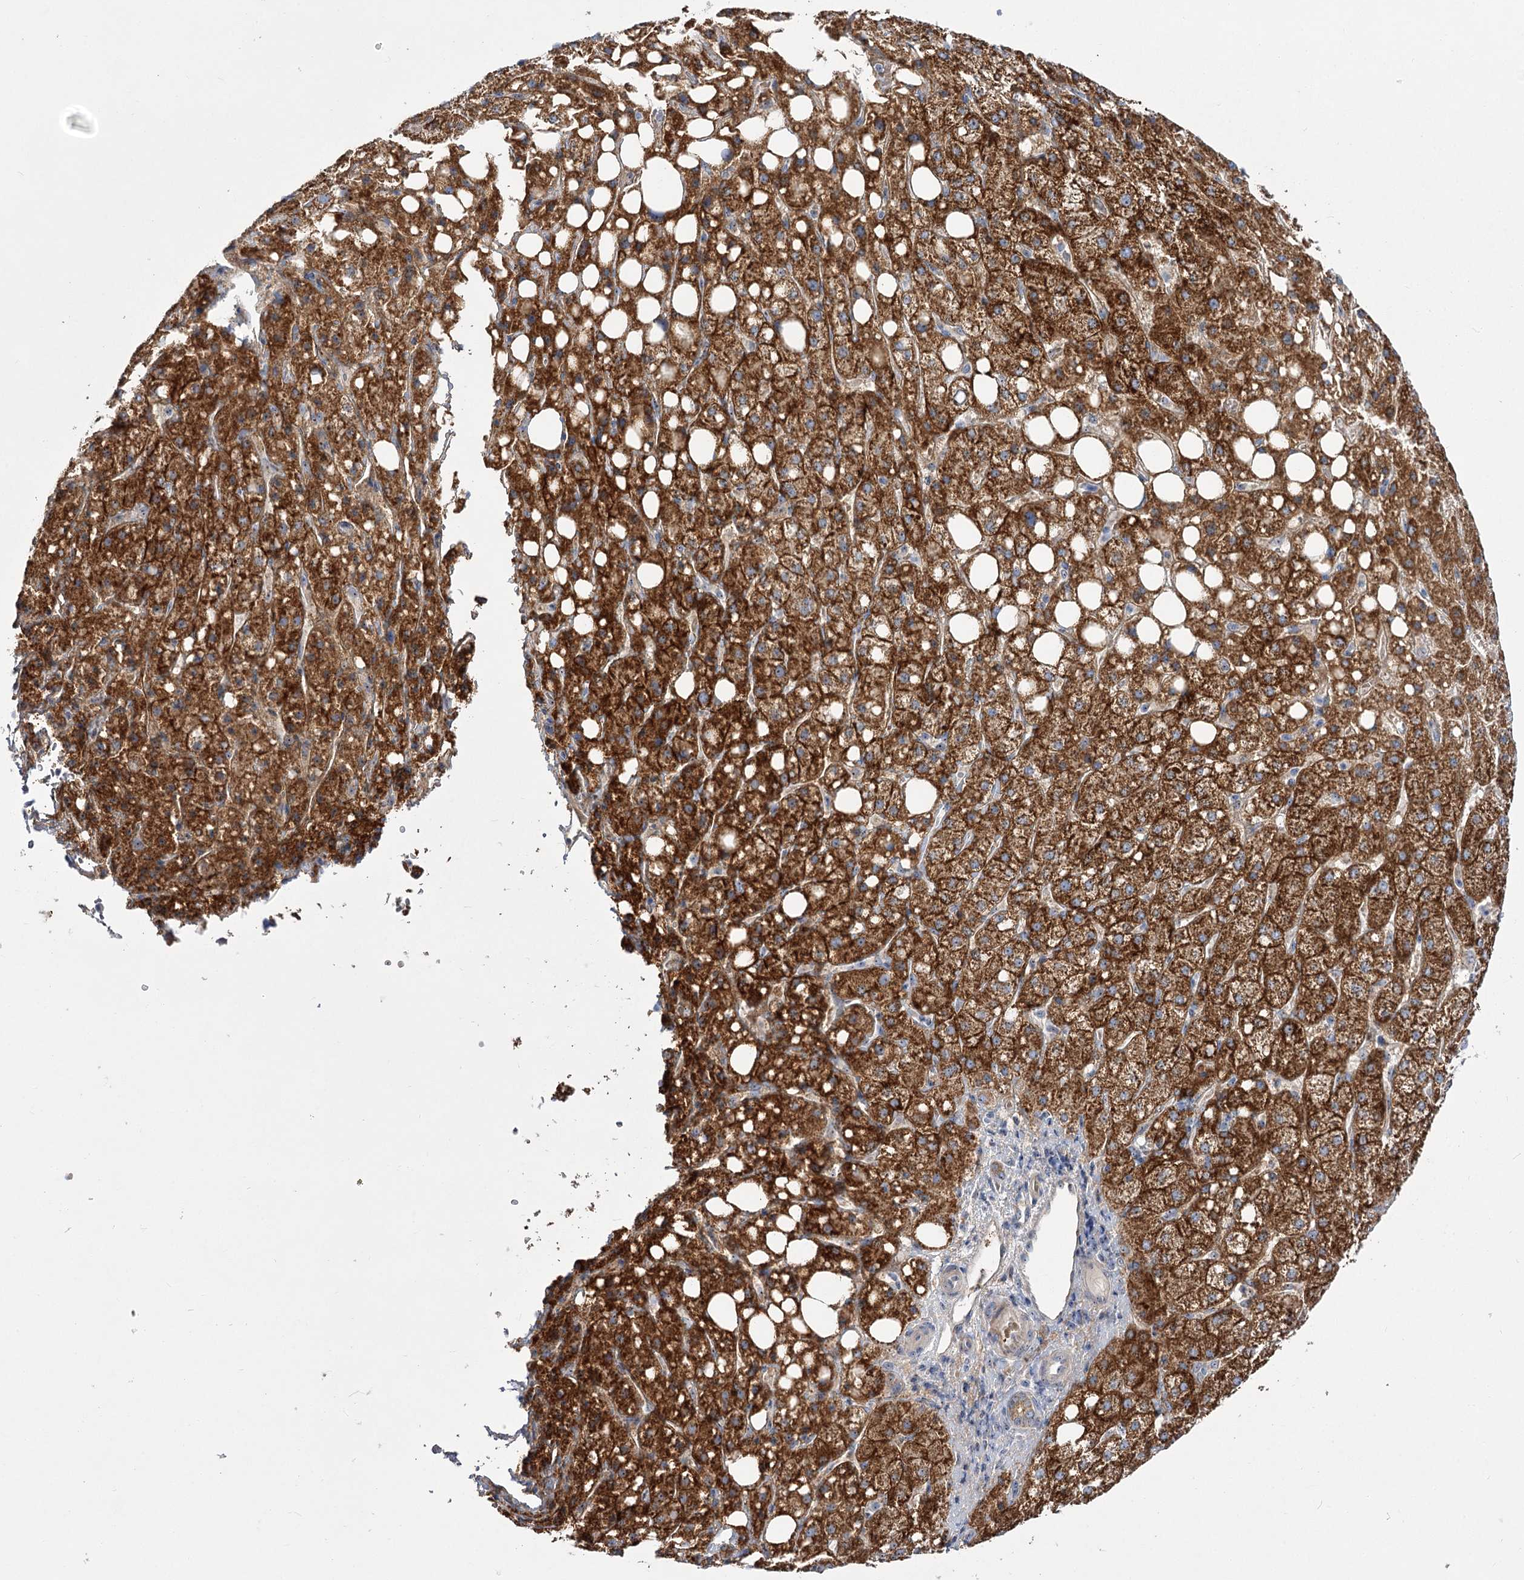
{"staining": {"intensity": "strong", "quantity": ">75%", "location": "cytoplasmic/membranous"}, "tissue": "liver cancer", "cell_type": "Tumor cells", "image_type": "cancer", "snomed": [{"axis": "morphology", "description": "Carcinoma, Hepatocellular, NOS"}, {"axis": "topography", "description": "Liver"}], "caption": "A high amount of strong cytoplasmic/membranous expression is seen in about >75% of tumor cells in liver cancer (hepatocellular carcinoma) tissue.", "gene": "SUOX", "patient": {"sex": "male", "age": 80}}